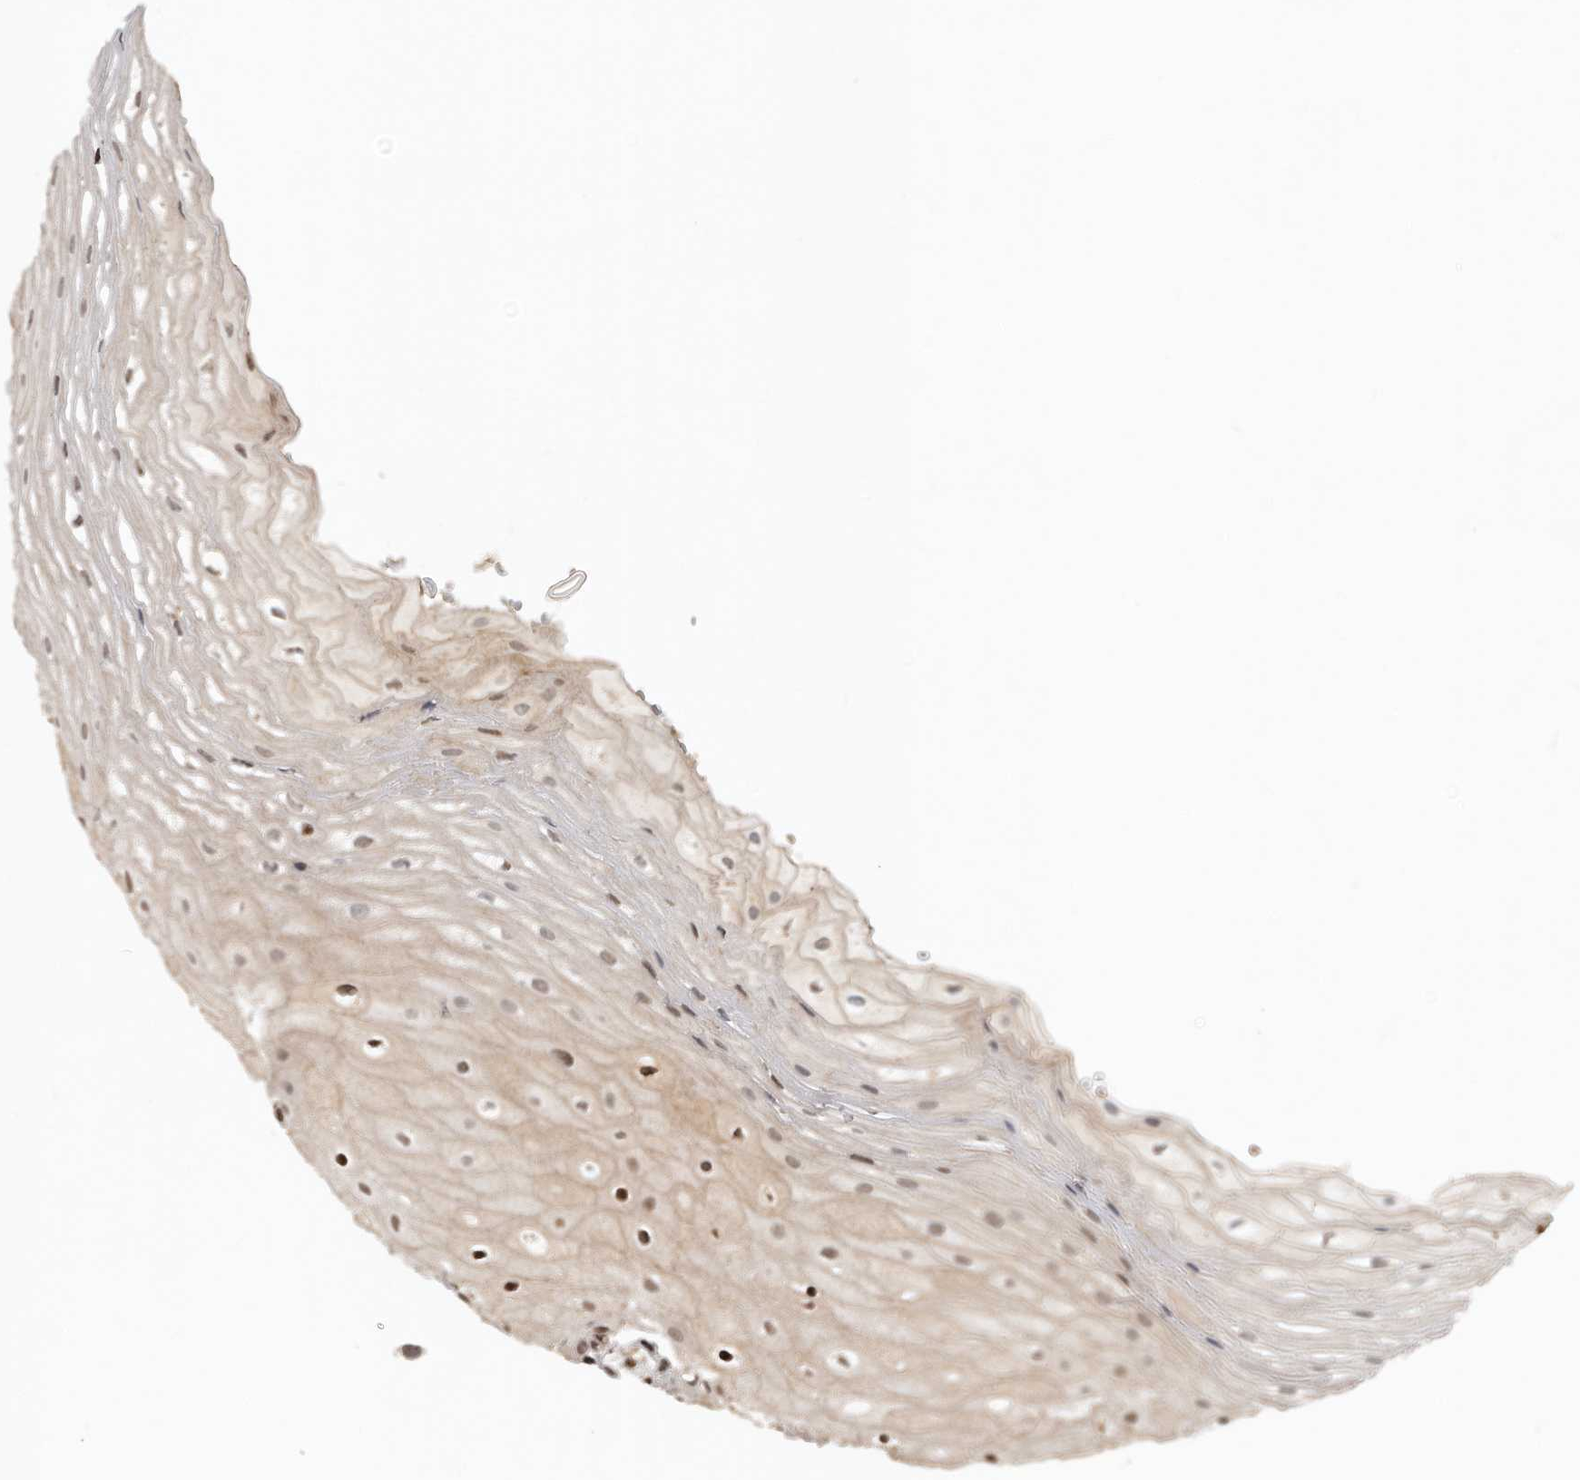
{"staining": {"intensity": "moderate", "quantity": ">75%", "location": "cytoplasmic/membranous,nuclear"}, "tissue": "oral mucosa", "cell_type": "Squamous epithelial cells", "image_type": "normal", "snomed": [{"axis": "morphology", "description": "Normal tissue, NOS"}, {"axis": "topography", "description": "Oral tissue"}], "caption": "This micrograph shows immunohistochemistry (IHC) staining of unremarkable oral mucosa, with medium moderate cytoplasmic/membranous,nuclear expression in about >75% of squamous epithelial cells.", "gene": "HENMT1", "patient": {"sex": "male", "age": 52}}